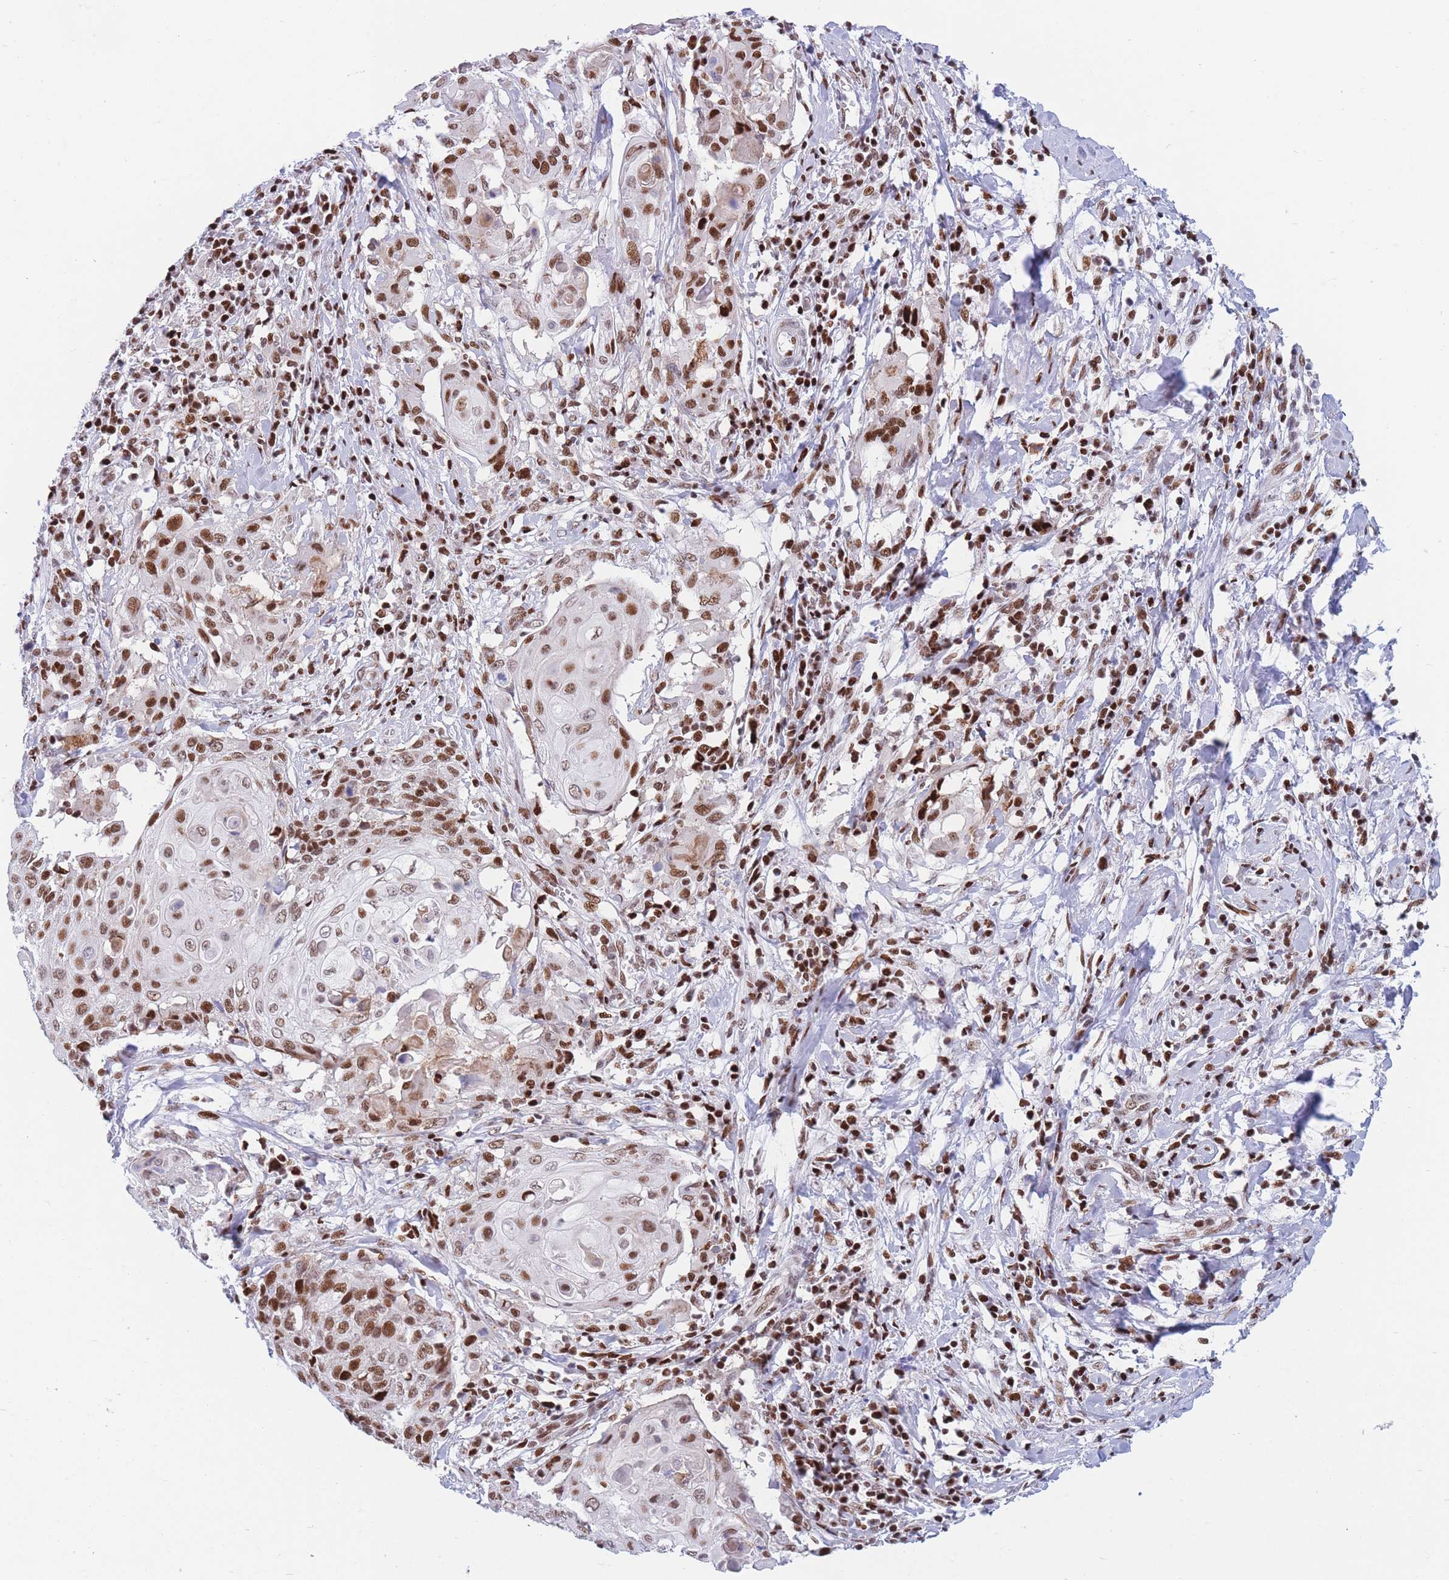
{"staining": {"intensity": "moderate", "quantity": ">75%", "location": "nuclear"}, "tissue": "cervical cancer", "cell_type": "Tumor cells", "image_type": "cancer", "snomed": [{"axis": "morphology", "description": "Squamous cell carcinoma, NOS"}, {"axis": "topography", "description": "Cervix"}], "caption": "The micrograph displays immunohistochemical staining of cervical squamous cell carcinoma. There is moderate nuclear positivity is seen in approximately >75% of tumor cells.", "gene": "DNAJC3", "patient": {"sex": "female", "age": 39}}